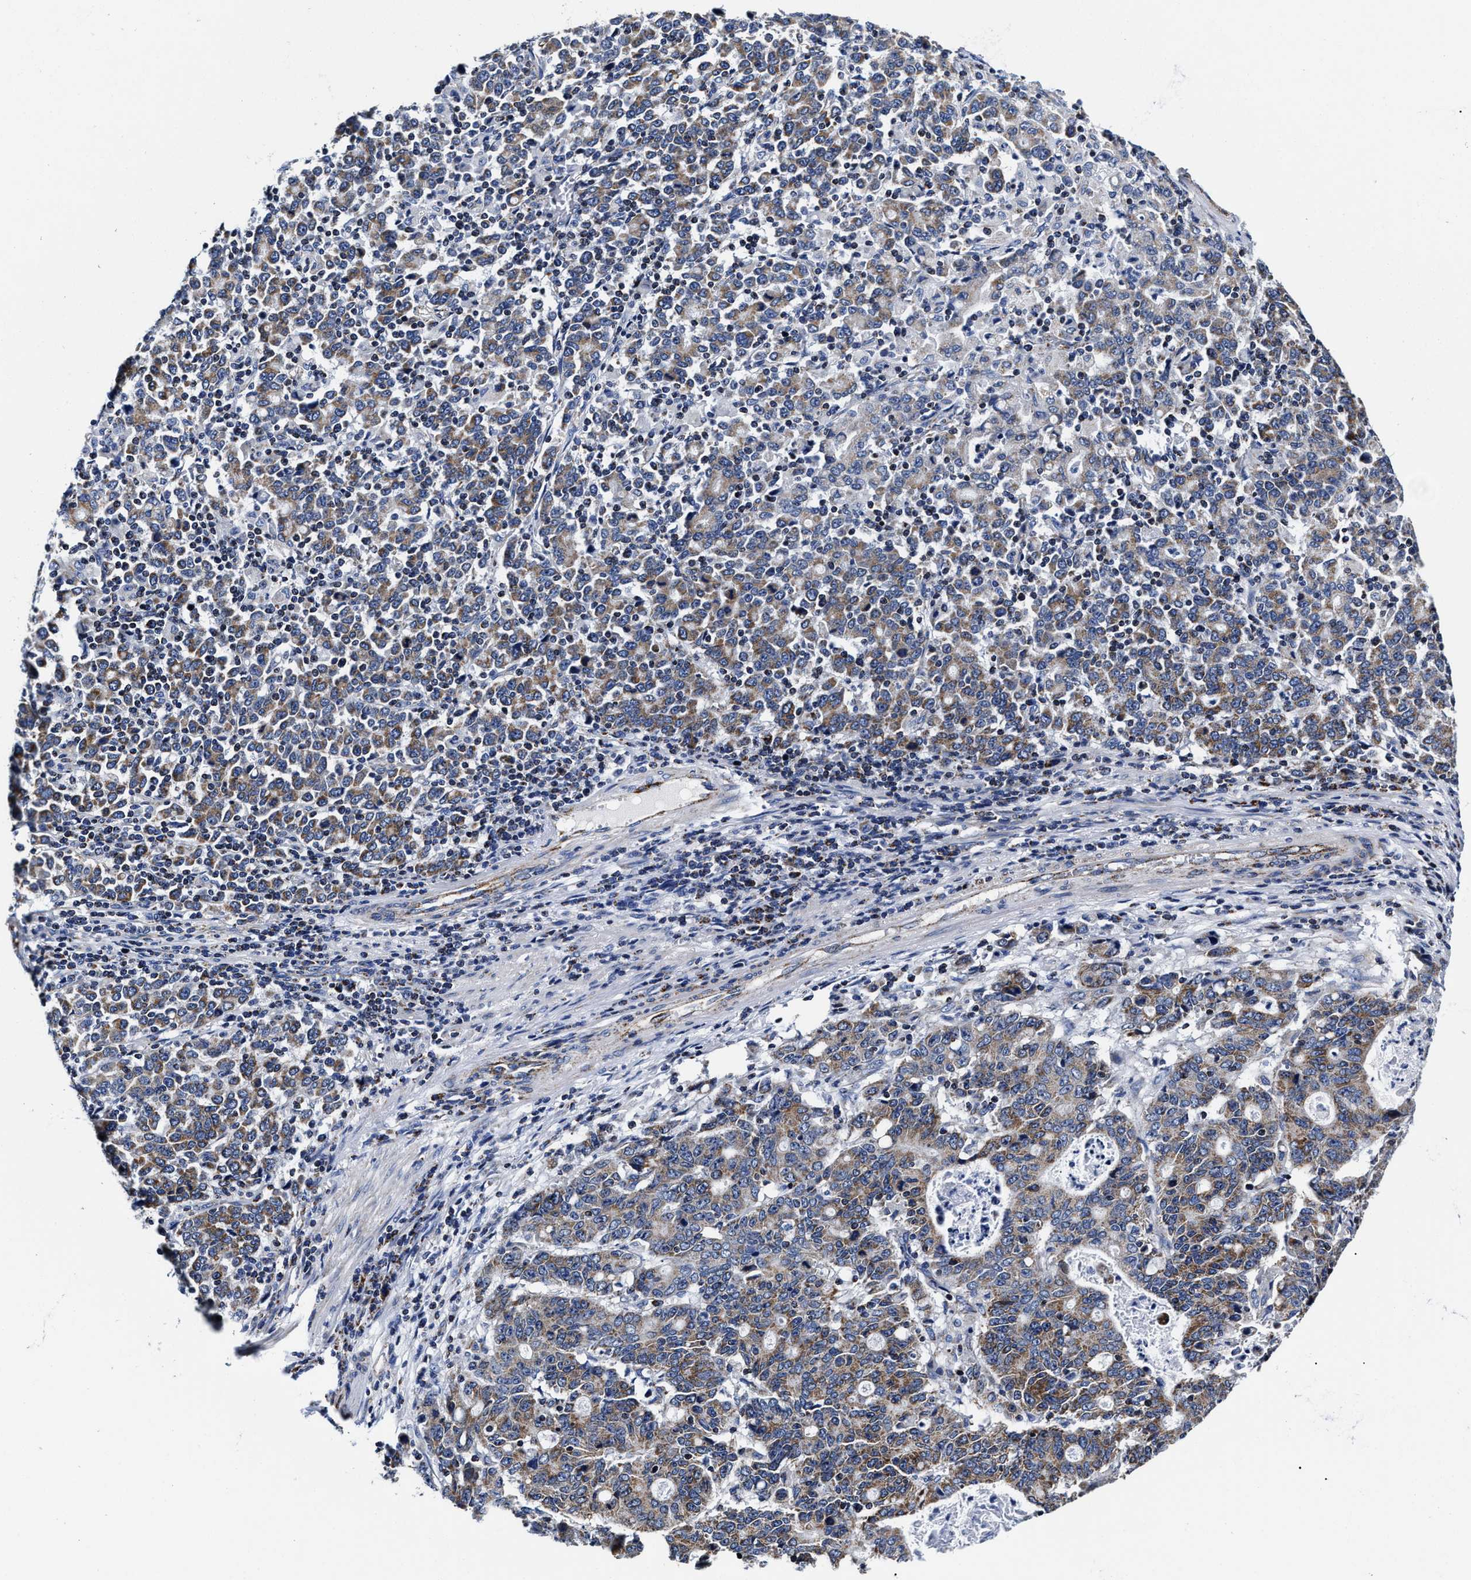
{"staining": {"intensity": "moderate", "quantity": ">75%", "location": "cytoplasmic/membranous"}, "tissue": "stomach cancer", "cell_type": "Tumor cells", "image_type": "cancer", "snomed": [{"axis": "morphology", "description": "Adenocarcinoma, NOS"}, {"axis": "topography", "description": "Stomach, upper"}], "caption": "Protein staining shows moderate cytoplasmic/membranous positivity in approximately >75% of tumor cells in stomach cancer. Immunohistochemistry (ihc) stains the protein of interest in brown and the nuclei are stained blue.", "gene": "HINT2", "patient": {"sex": "male", "age": 69}}